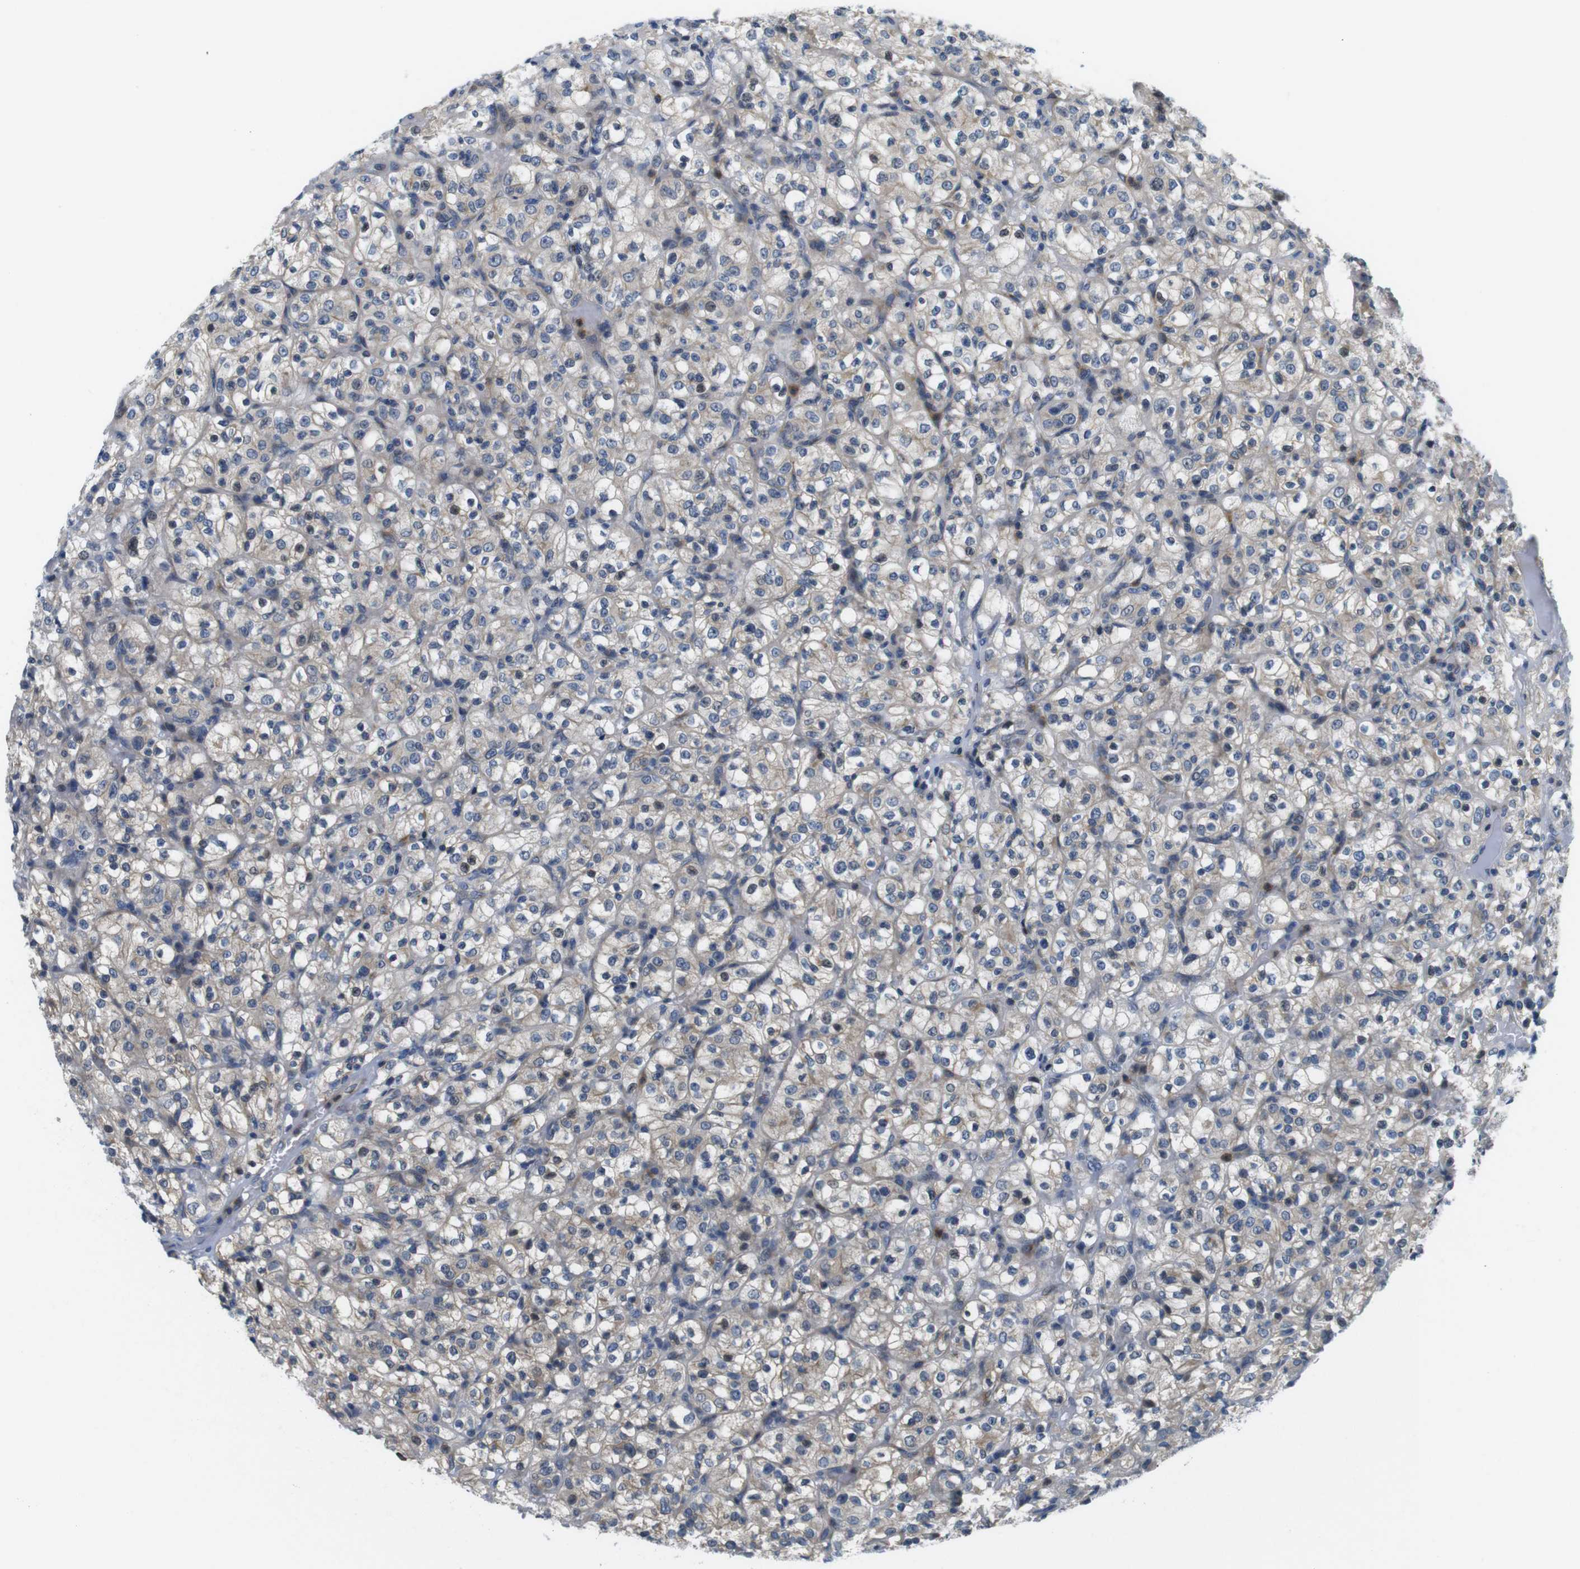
{"staining": {"intensity": "weak", "quantity": "25%-75%", "location": "cytoplasmic/membranous"}, "tissue": "renal cancer", "cell_type": "Tumor cells", "image_type": "cancer", "snomed": [{"axis": "morphology", "description": "Normal tissue, NOS"}, {"axis": "morphology", "description": "Adenocarcinoma, NOS"}, {"axis": "topography", "description": "Kidney"}], "caption": "This photomicrograph demonstrates immunohistochemistry (IHC) staining of renal cancer, with low weak cytoplasmic/membranous positivity in about 25%-75% of tumor cells.", "gene": "ZDHHC3", "patient": {"sex": "female", "age": 72}}